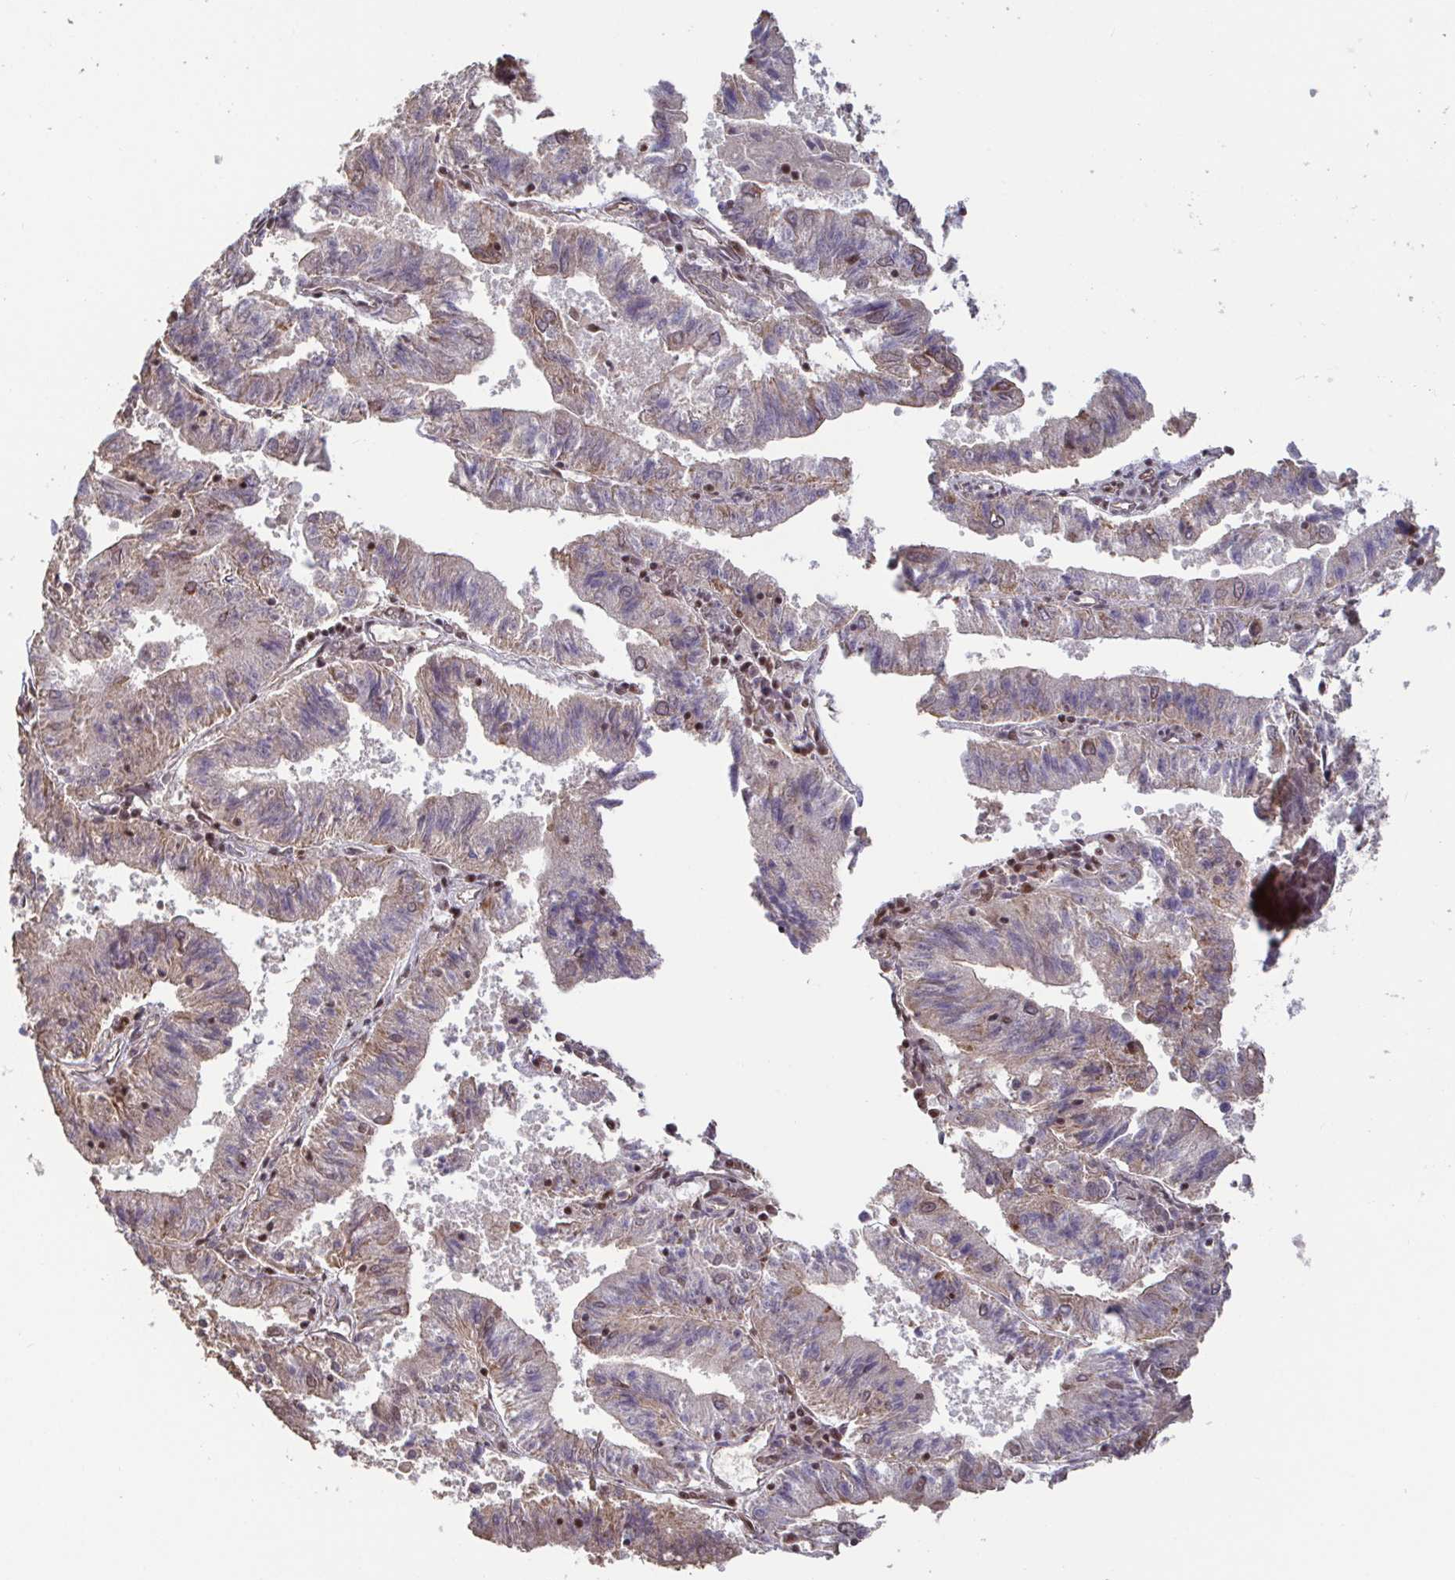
{"staining": {"intensity": "weak", "quantity": "25%-75%", "location": "cytoplasmic/membranous"}, "tissue": "endometrial cancer", "cell_type": "Tumor cells", "image_type": "cancer", "snomed": [{"axis": "morphology", "description": "Adenocarcinoma, NOS"}, {"axis": "topography", "description": "Endometrium"}], "caption": "IHC image of neoplastic tissue: human endometrial adenocarcinoma stained using immunohistochemistry demonstrates low levels of weak protein expression localized specifically in the cytoplasmic/membranous of tumor cells, appearing as a cytoplasmic/membranous brown color.", "gene": "SP3", "patient": {"sex": "female", "age": 82}}